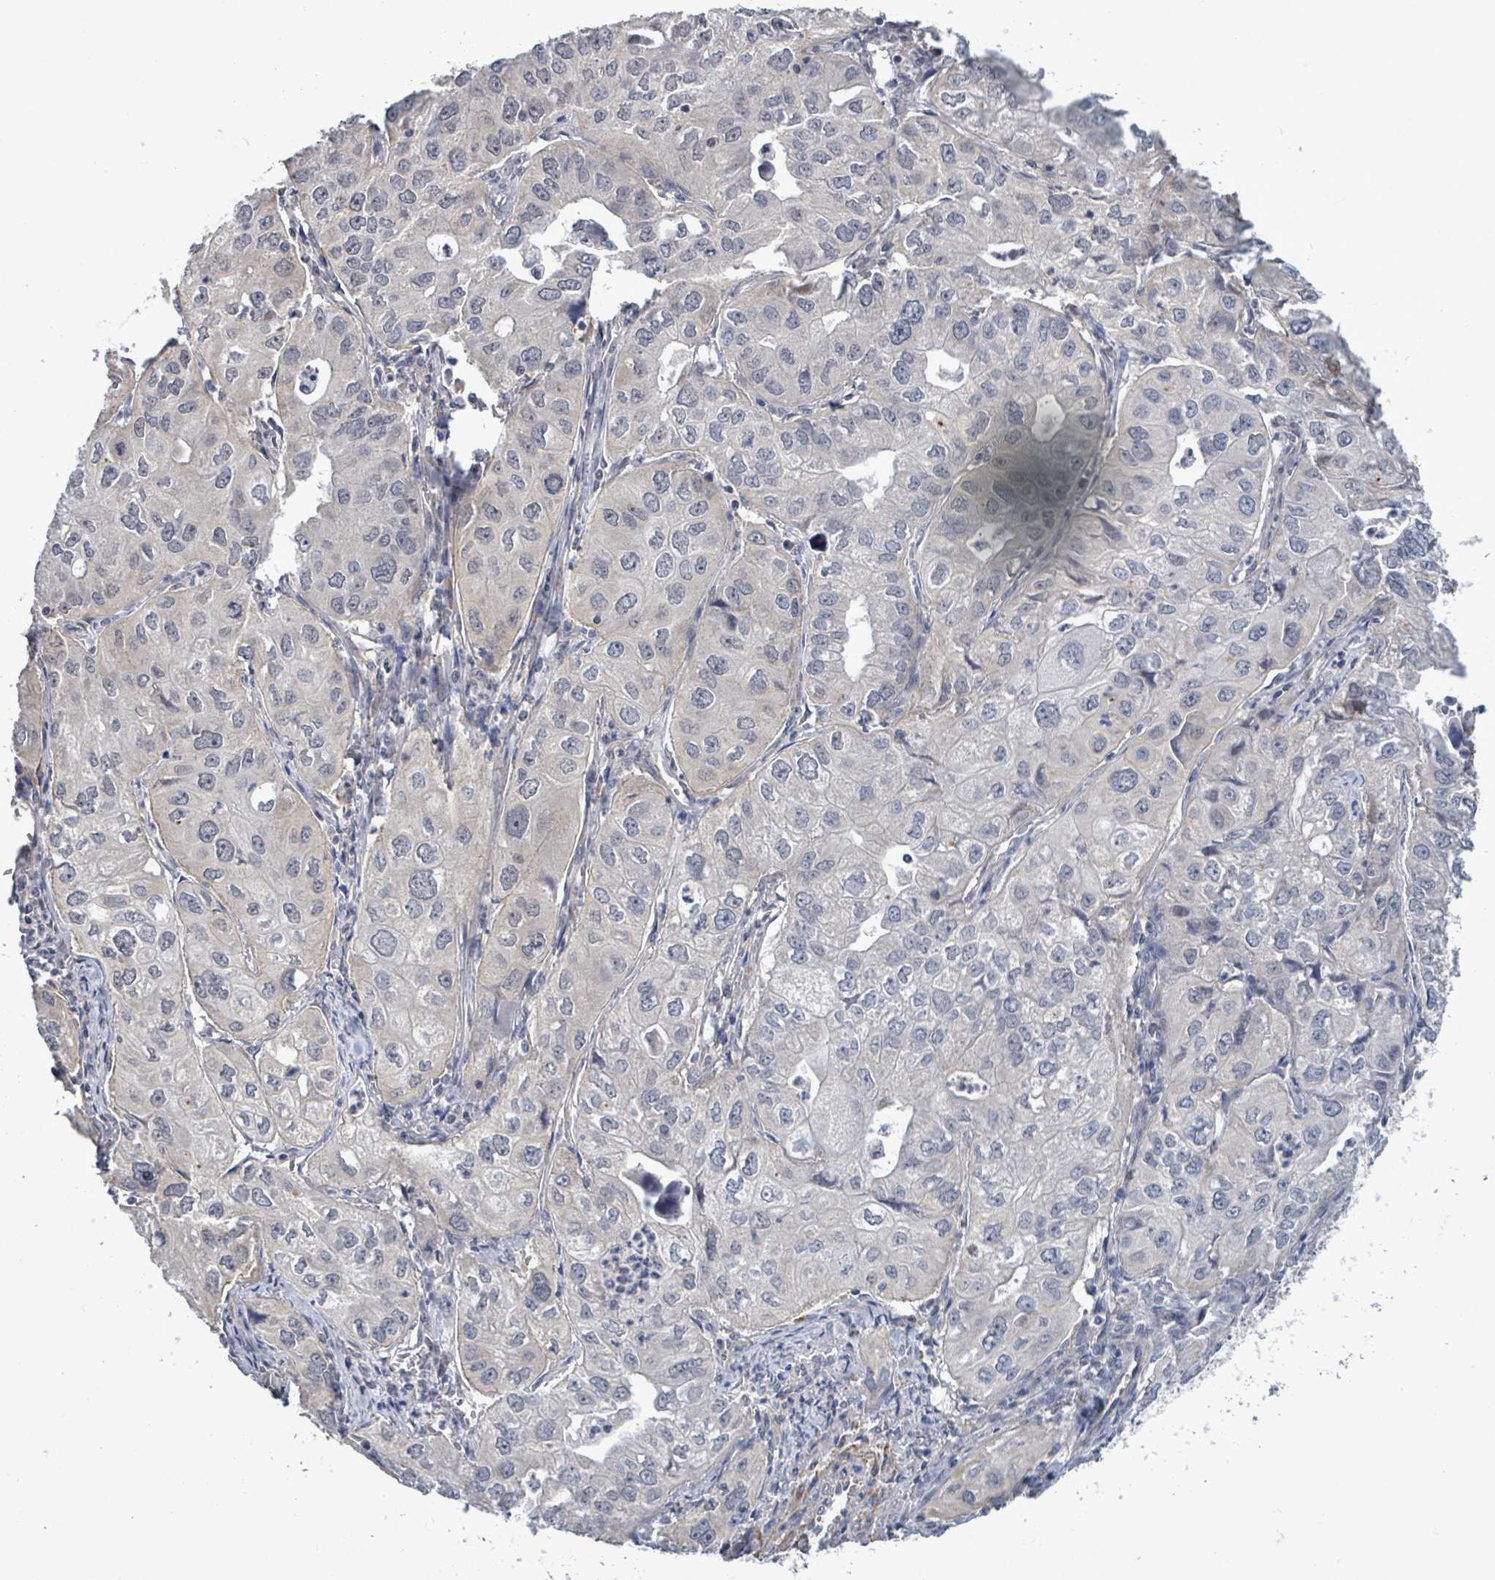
{"staining": {"intensity": "negative", "quantity": "none", "location": "none"}, "tissue": "lung cancer", "cell_type": "Tumor cells", "image_type": "cancer", "snomed": [{"axis": "morphology", "description": "Adenocarcinoma, NOS"}, {"axis": "topography", "description": "Lung"}], "caption": "Photomicrograph shows no protein expression in tumor cells of lung adenocarcinoma tissue.", "gene": "AMMECR1", "patient": {"sex": "male", "age": 48}}